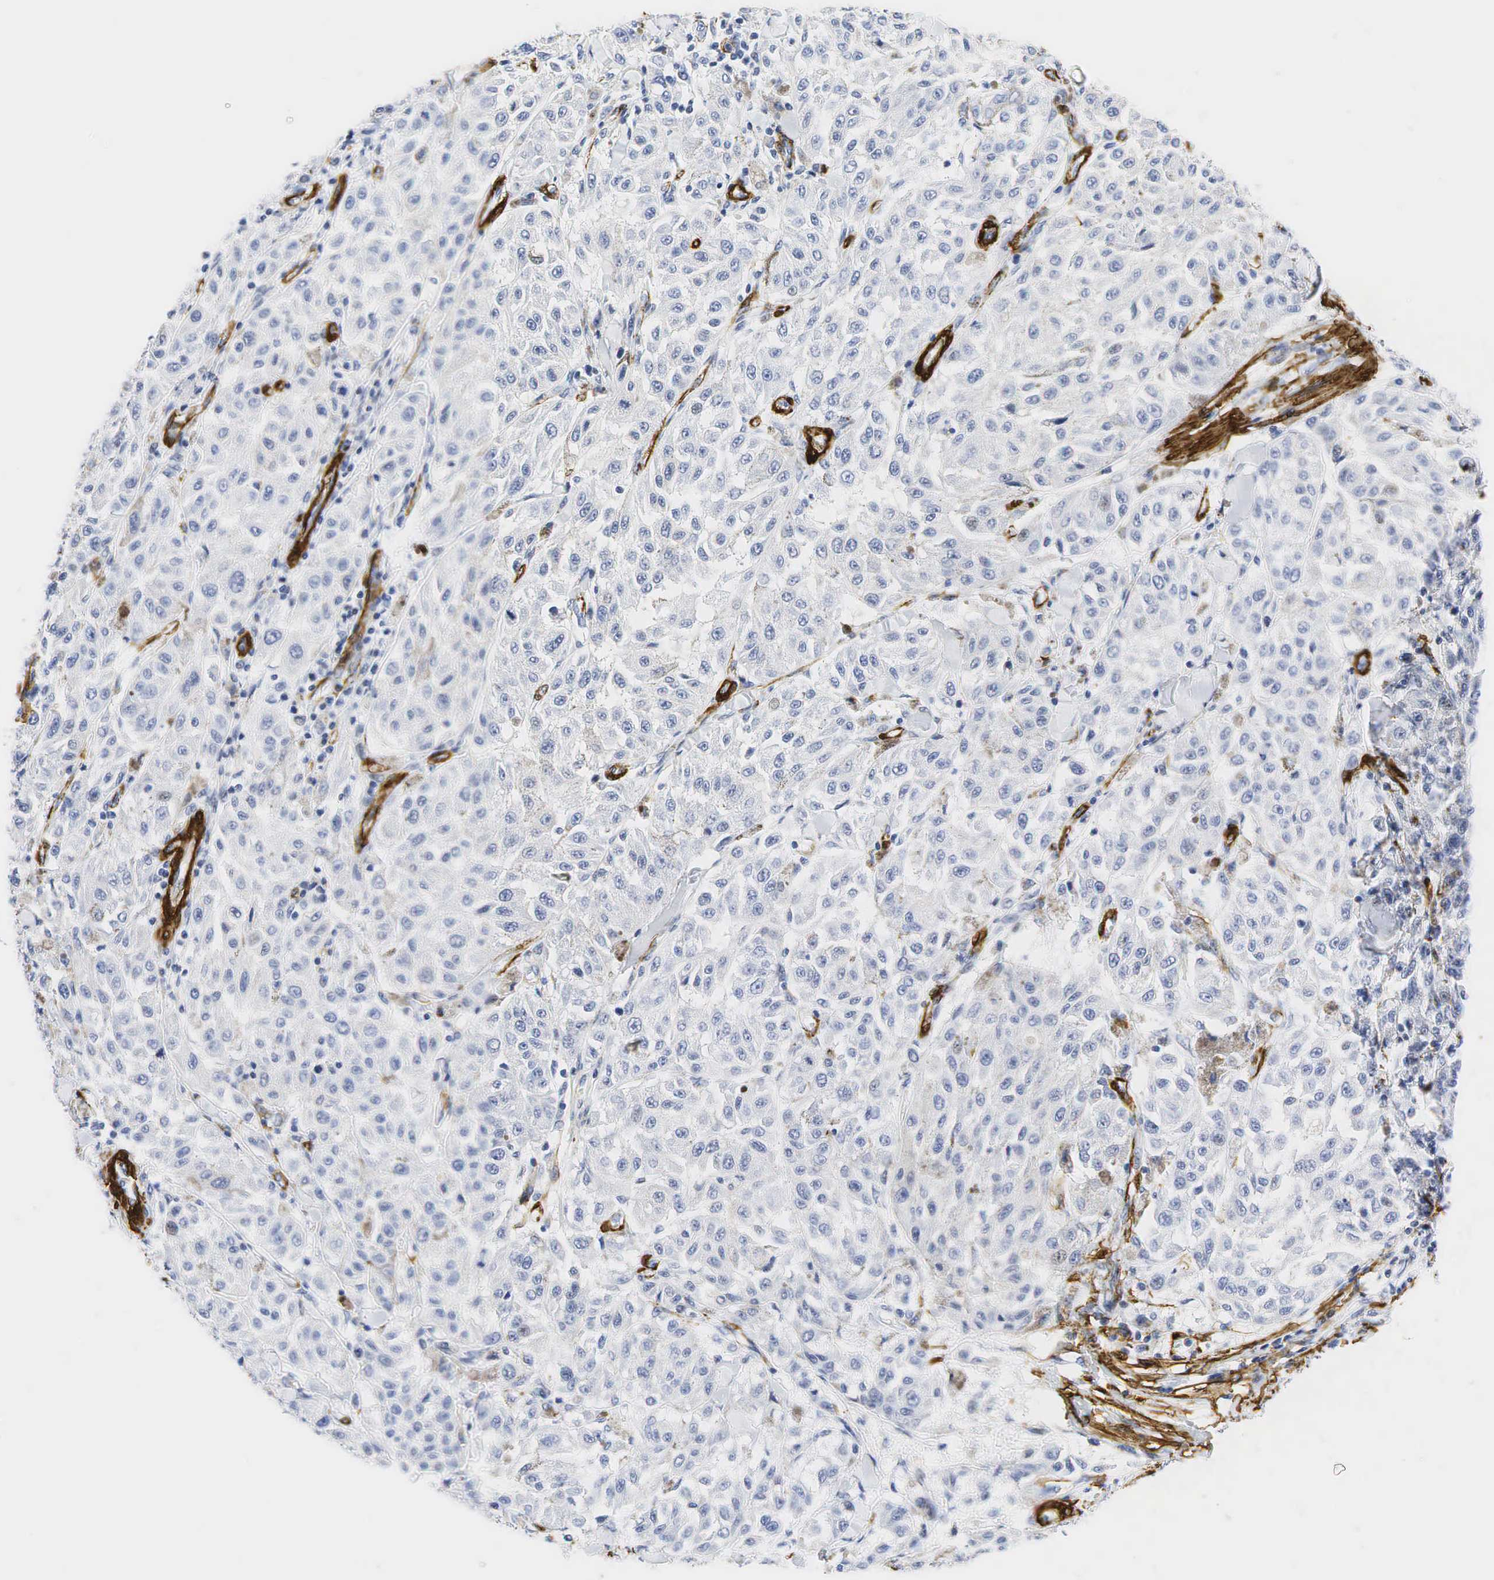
{"staining": {"intensity": "negative", "quantity": "none", "location": "none"}, "tissue": "melanoma", "cell_type": "Tumor cells", "image_type": "cancer", "snomed": [{"axis": "morphology", "description": "Malignant melanoma, NOS"}, {"axis": "topography", "description": "Skin"}], "caption": "Tumor cells are negative for protein expression in human melanoma. The staining is performed using DAB (3,3'-diaminobenzidine) brown chromogen with nuclei counter-stained in using hematoxylin.", "gene": "ACTA2", "patient": {"sex": "female", "age": 64}}